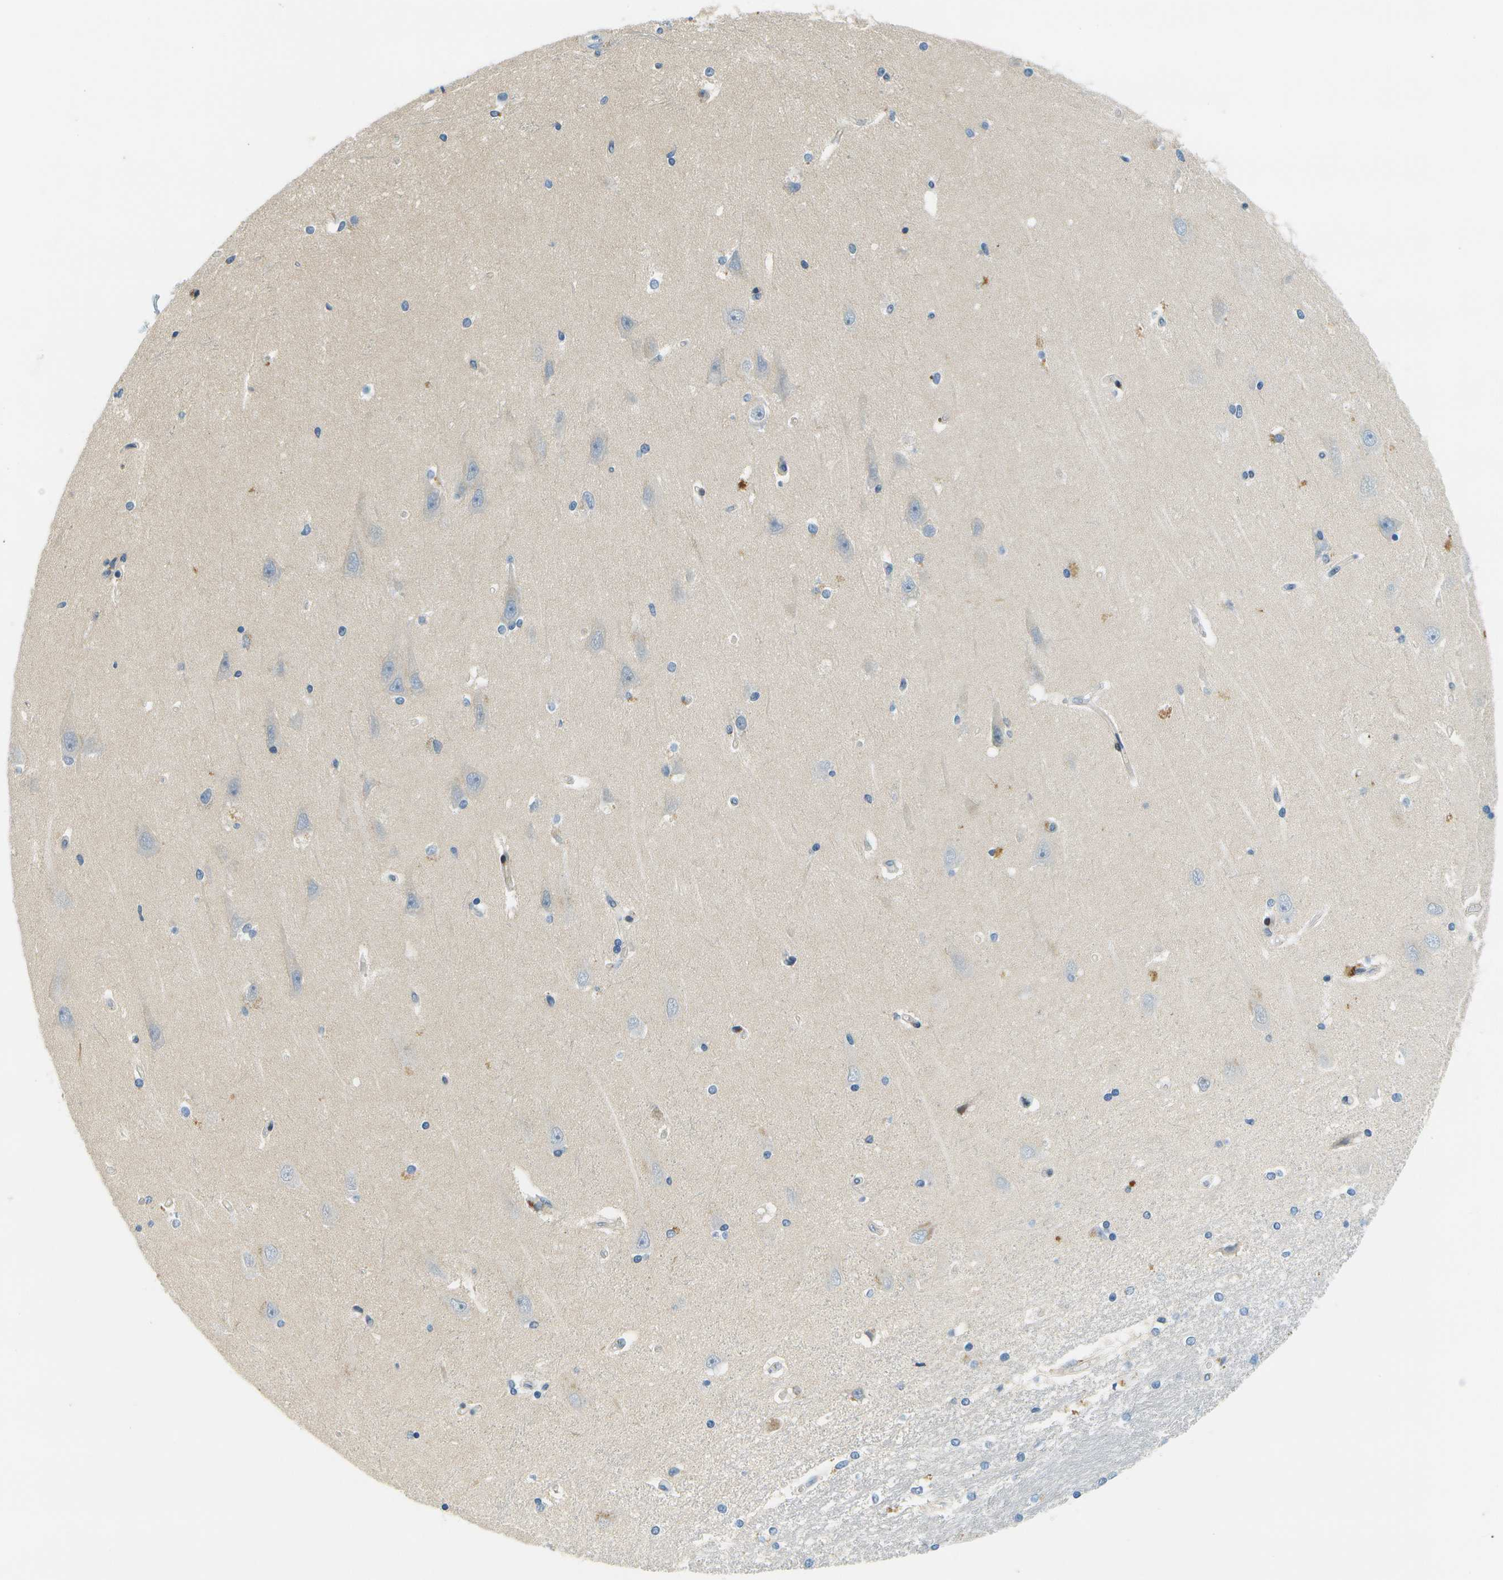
{"staining": {"intensity": "weak", "quantity": "<25%", "location": "cytoplasmic/membranous"}, "tissue": "hippocampus", "cell_type": "Glial cells", "image_type": "normal", "snomed": [{"axis": "morphology", "description": "Normal tissue, NOS"}, {"axis": "topography", "description": "Hippocampus"}], "caption": "Protein analysis of normal hippocampus displays no significant staining in glial cells.", "gene": "RASGRP2", "patient": {"sex": "male", "age": 45}}